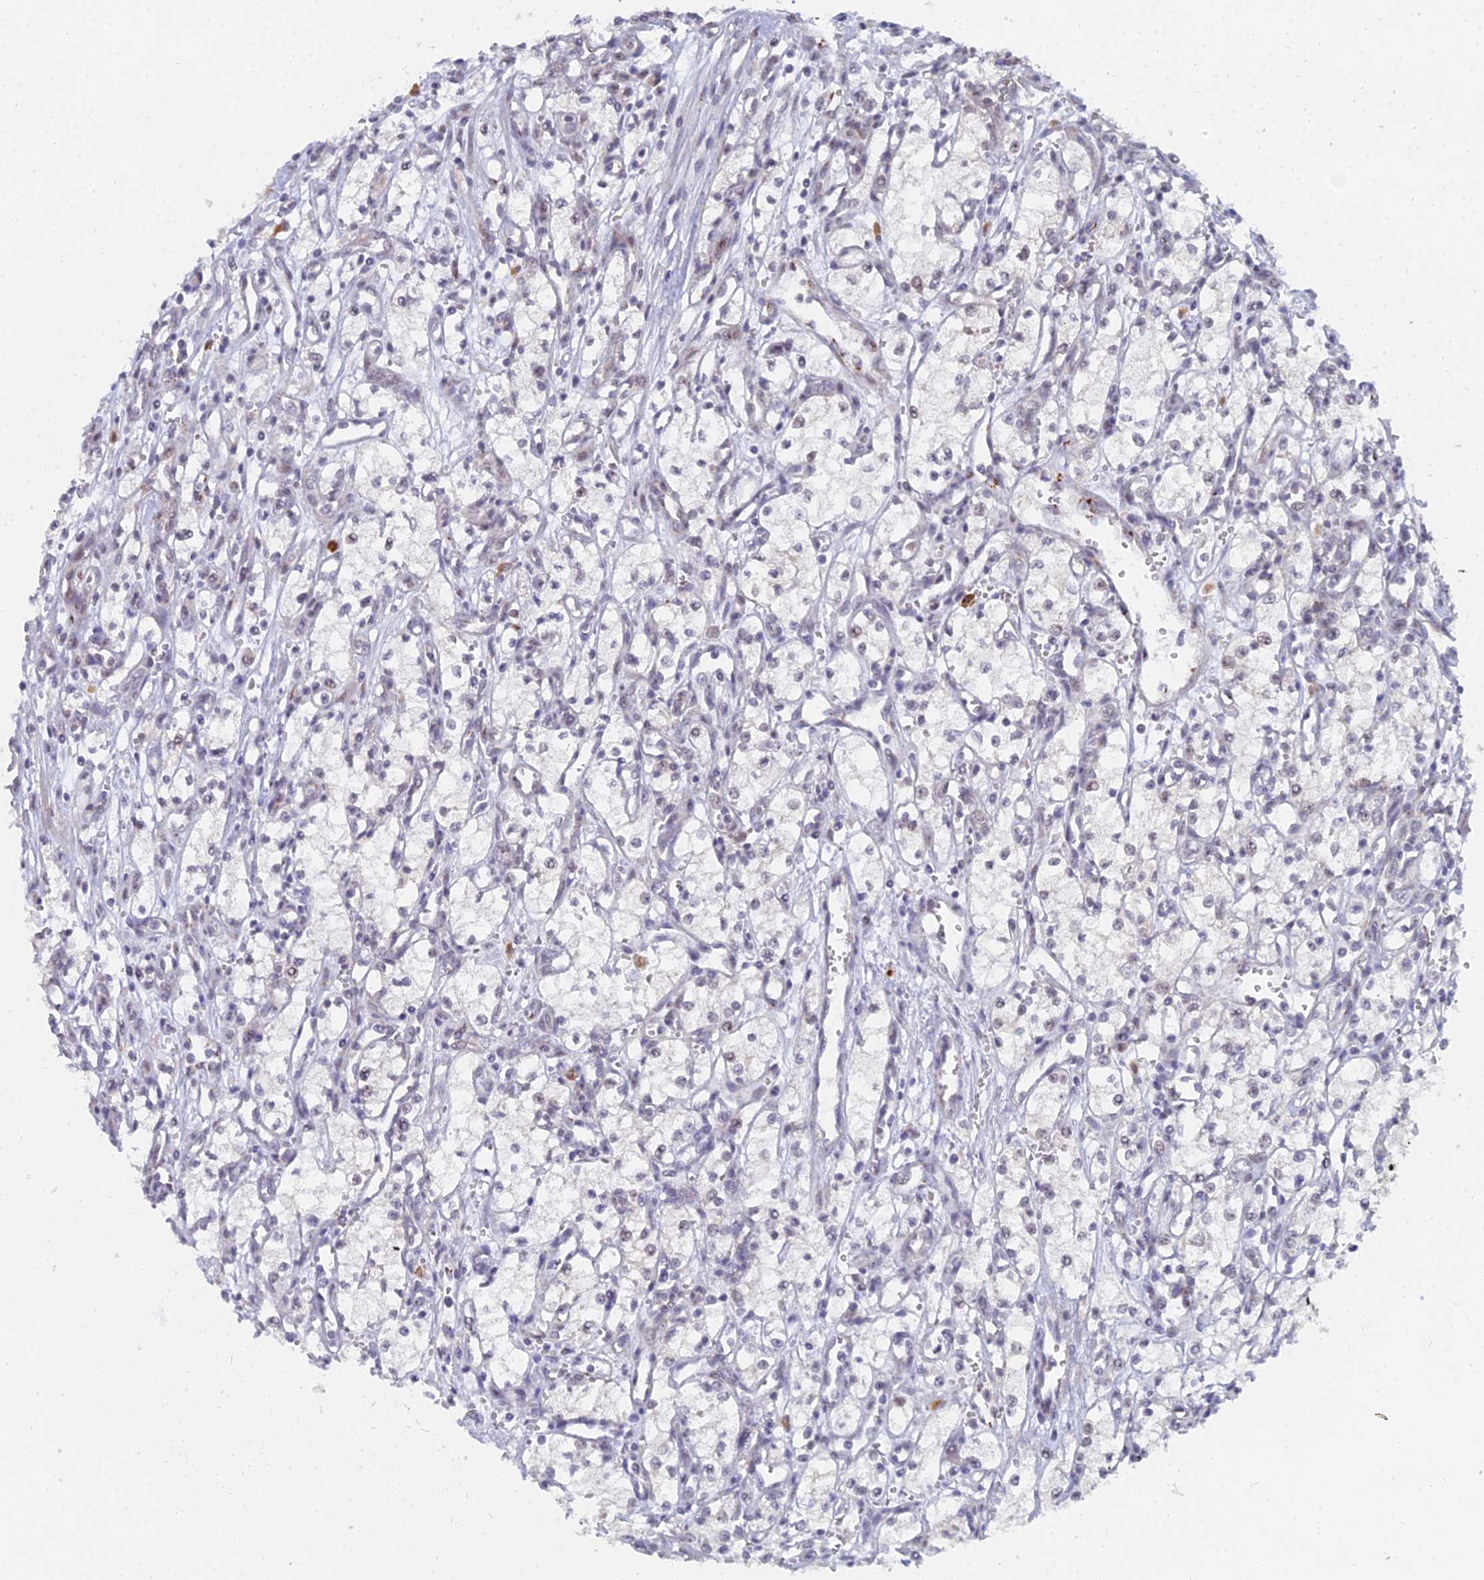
{"staining": {"intensity": "negative", "quantity": "none", "location": "none"}, "tissue": "renal cancer", "cell_type": "Tumor cells", "image_type": "cancer", "snomed": [{"axis": "morphology", "description": "Adenocarcinoma, NOS"}, {"axis": "topography", "description": "Kidney"}], "caption": "There is no significant staining in tumor cells of renal adenocarcinoma.", "gene": "THOC3", "patient": {"sex": "male", "age": 59}}